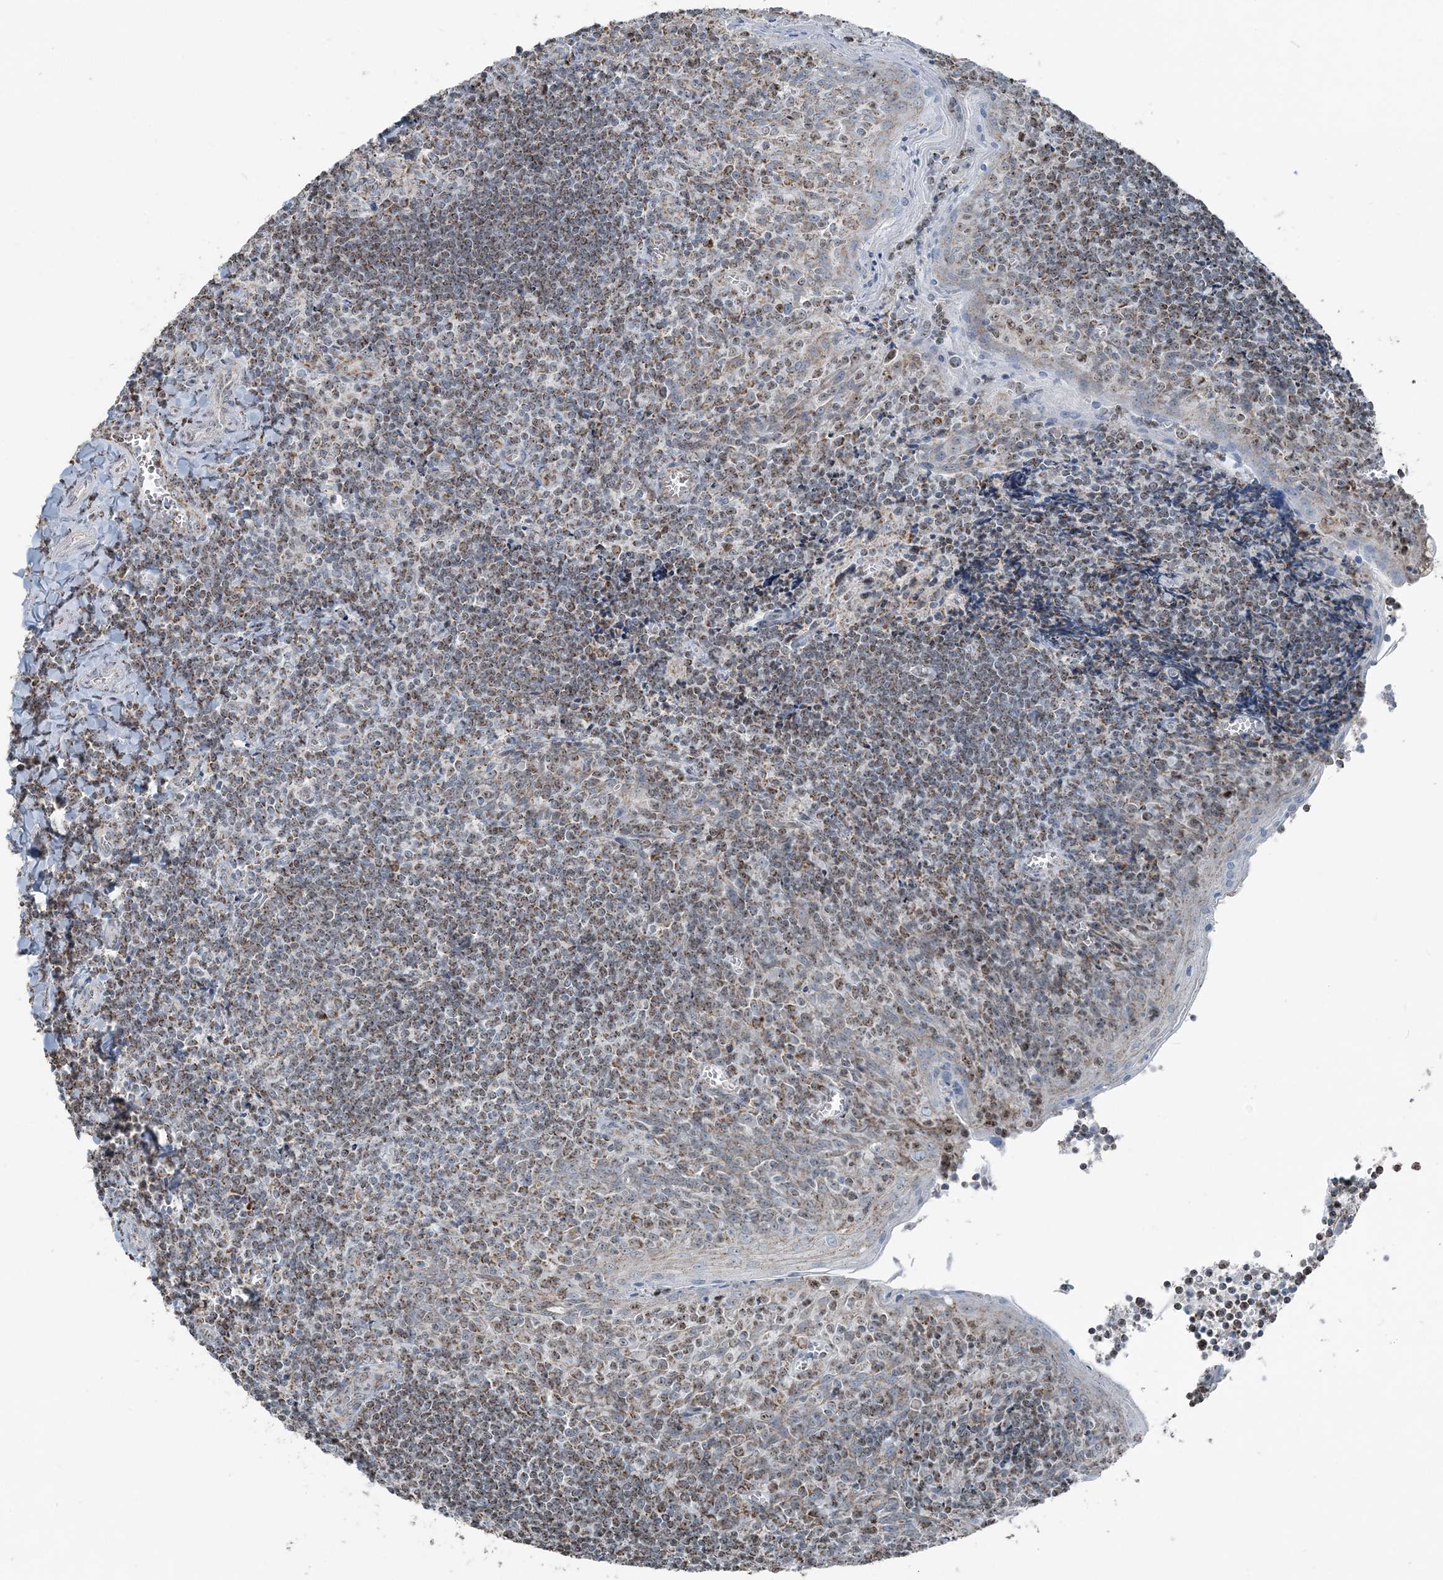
{"staining": {"intensity": "moderate", "quantity": ">75%", "location": "cytoplasmic/membranous"}, "tissue": "tonsil", "cell_type": "Germinal center cells", "image_type": "normal", "snomed": [{"axis": "morphology", "description": "Normal tissue, NOS"}, {"axis": "topography", "description": "Tonsil"}], "caption": "Tonsil stained with IHC demonstrates moderate cytoplasmic/membranous expression in approximately >75% of germinal center cells. The staining was performed using DAB, with brown indicating positive protein expression. Nuclei are stained blue with hematoxylin.", "gene": "SUCLG1", "patient": {"sex": "male", "age": 27}}